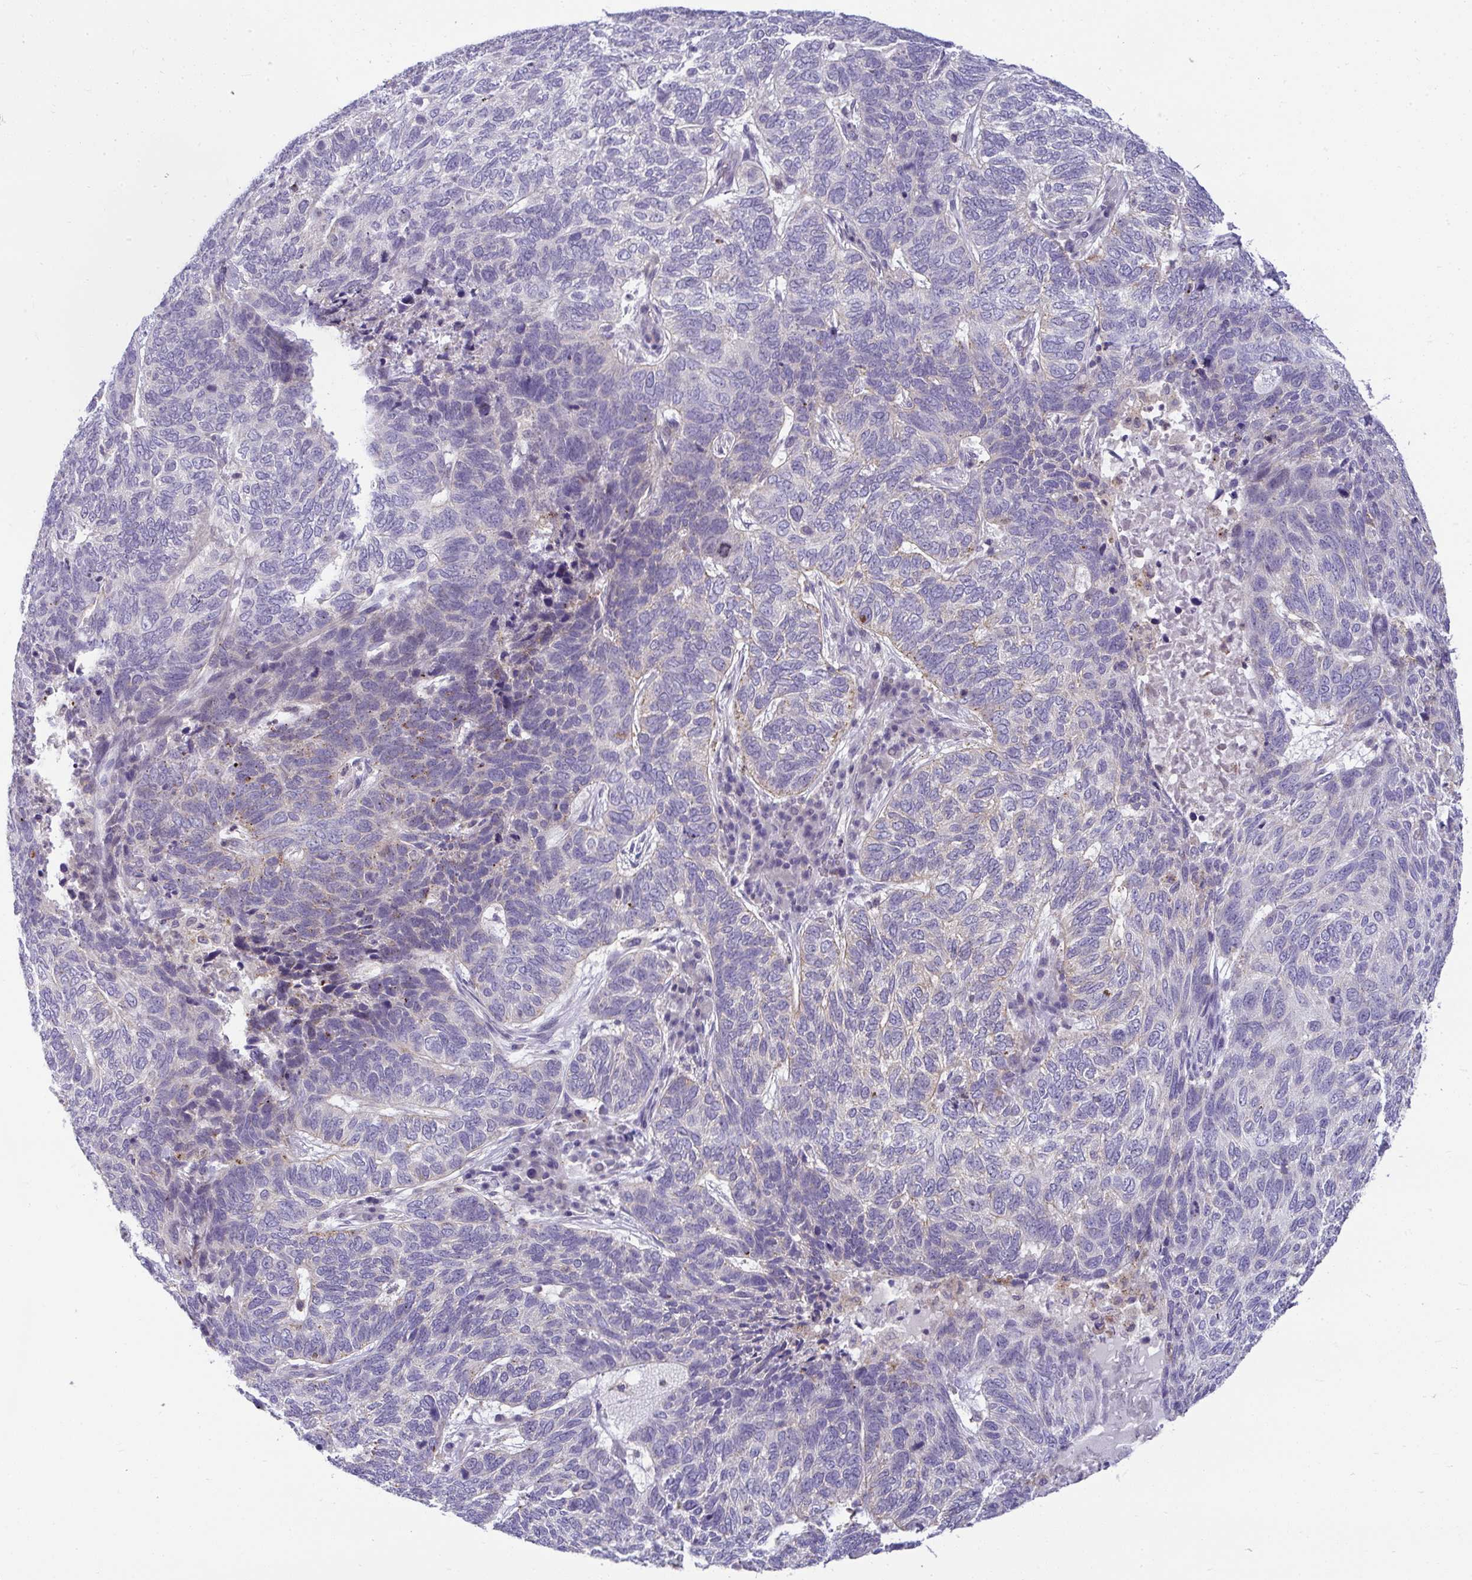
{"staining": {"intensity": "negative", "quantity": "none", "location": "none"}, "tissue": "skin cancer", "cell_type": "Tumor cells", "image_type": "cancer", "snomed": [{"axis": "morphology", "description": "Basal cell carcinoma"}, {"axis": "topography", "description": "Skin"}], "caption": "Immunohistochemistry (IHC) of skin cancer (basal cell carcinoma) shows no staining in tumor cells. Nuclei are stained in blue.", "gene": "VPS4B", "patient": {"sex": "female", "age": 65}}